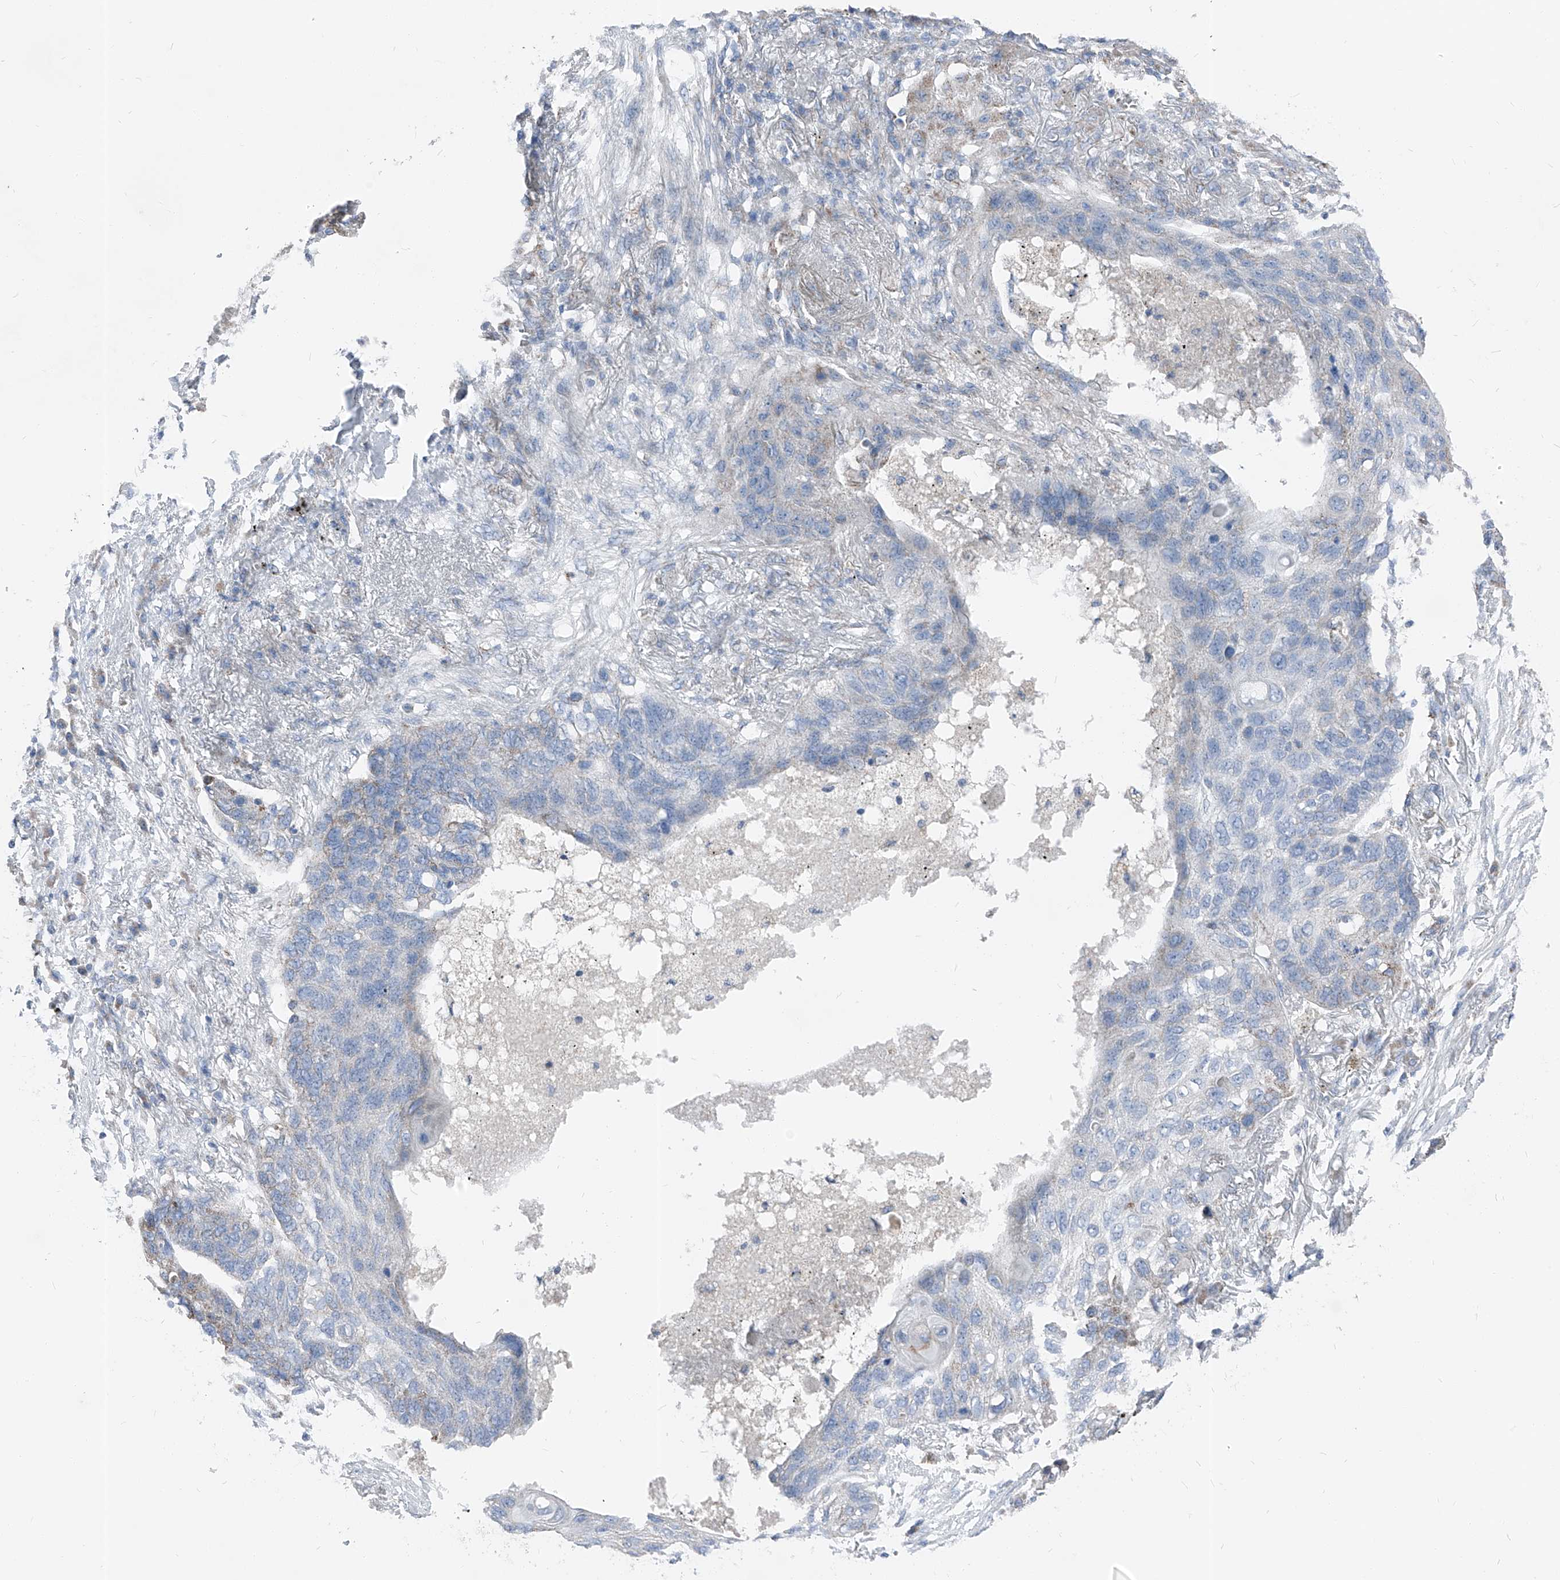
{"staining": {"intensity": "negative", "quantity": "none", "location": "none"}, "tissue": "lung cancer", "cell_type": "Tumor cells", "image_type": "cancer", "snomed": [{"axis": "morphology", "description": "Squamous cell carcinoma, NOS"}, {"axis": "topography", "description": "Lung"}], "caption": "This is an IHC histopathology image of lung cancer. There is no expression in tumor cells.", "gene": "AGPS", "patient": {"sex": "female", "age": 63}}